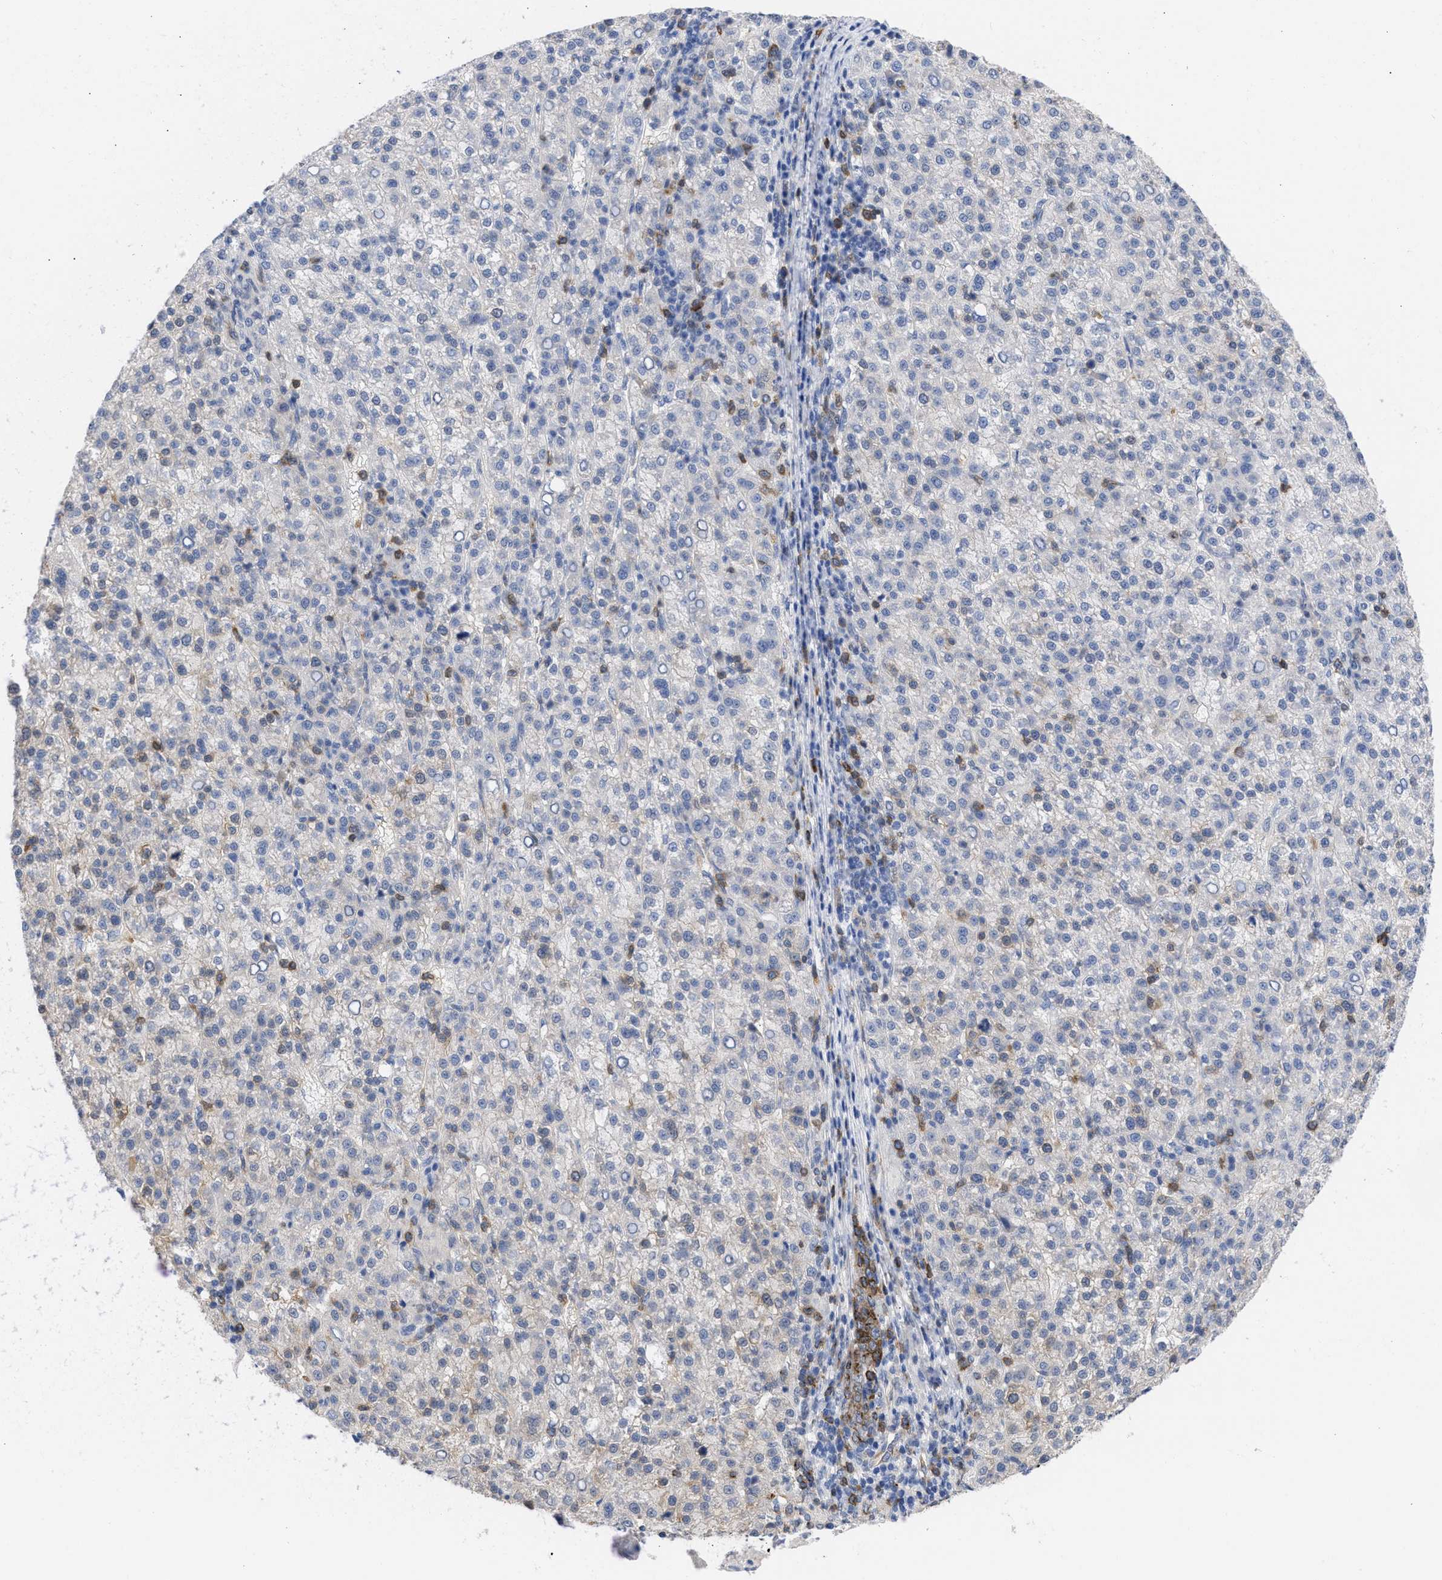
{"staining": {"intensity": "weak", "quantity": "<25%", "location": "cytoplasmic/membranous"}, "tissue": "liver cancer", "cell_type": "Tumor cells", "image_type": "cancer", "snomed": [{"axis": "morphology", "description": "Carcinoma, Hepatocellular, NOS"}, {"axis": "topography", "description": "Liver"}], "caption": "Tumor cells are negative for brown protein staining in liver cancer.", "gene": "THRA", "patient": {"sex": "female", "age": 58}}